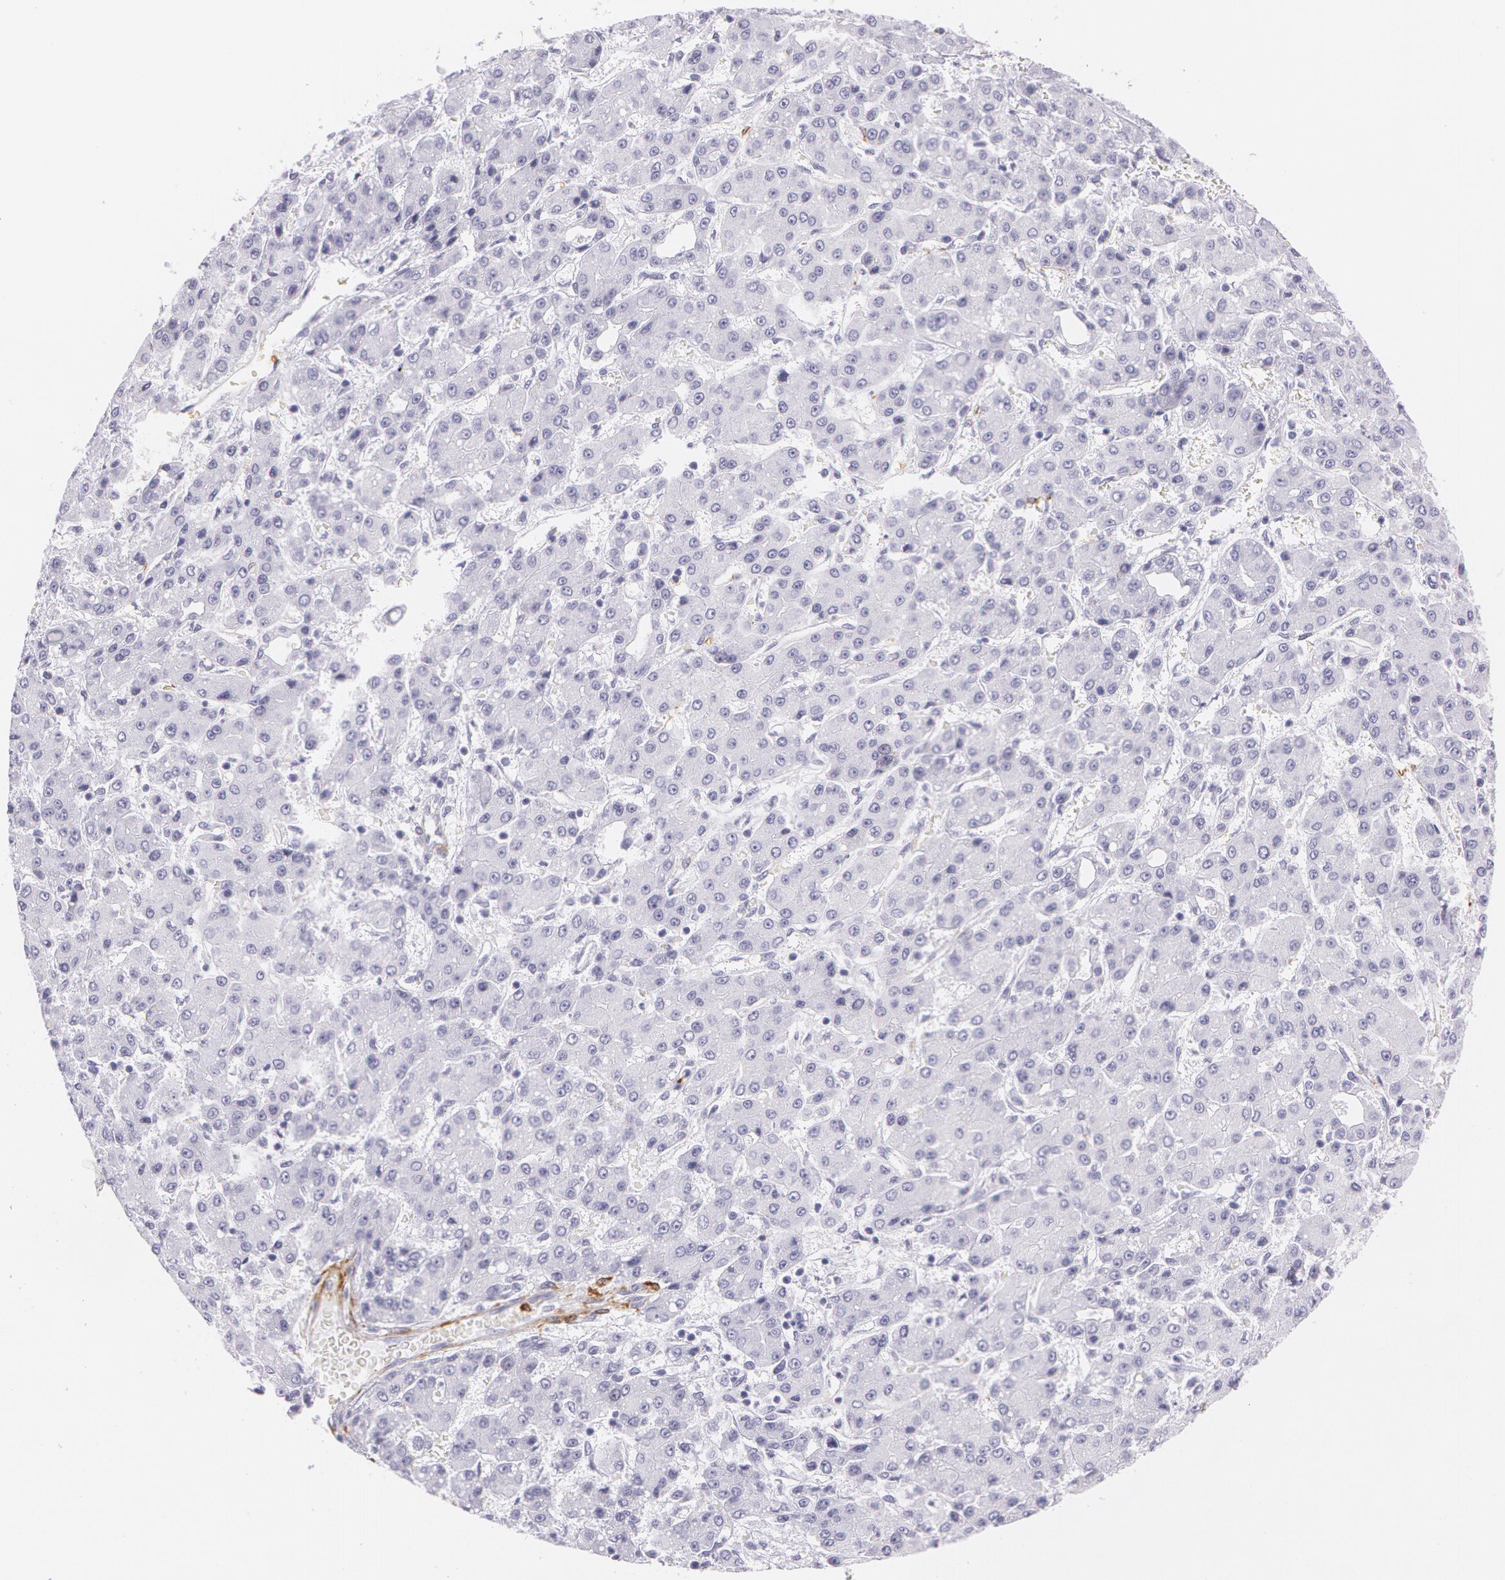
{"staining": {"intensity": "negative", "quantity": "none", "location": "none"}, "tissue": "liver cancer", "cell_type": "Tumor cells", "image_type": "cancer", "snomed": [{"axis": "morphology", "description": "Carcinoma, Hepatocellular, NOS"}, {"axis": "topography", "description": "Liver"}], "caption": "A histopathology image of human liver cancer (hepatocellular carcinoma) is negative for staining in tumor cells. Nuclei are stained in blue.", "gene": "SNCG", "patient": {"sex": "male", "age": 69}}